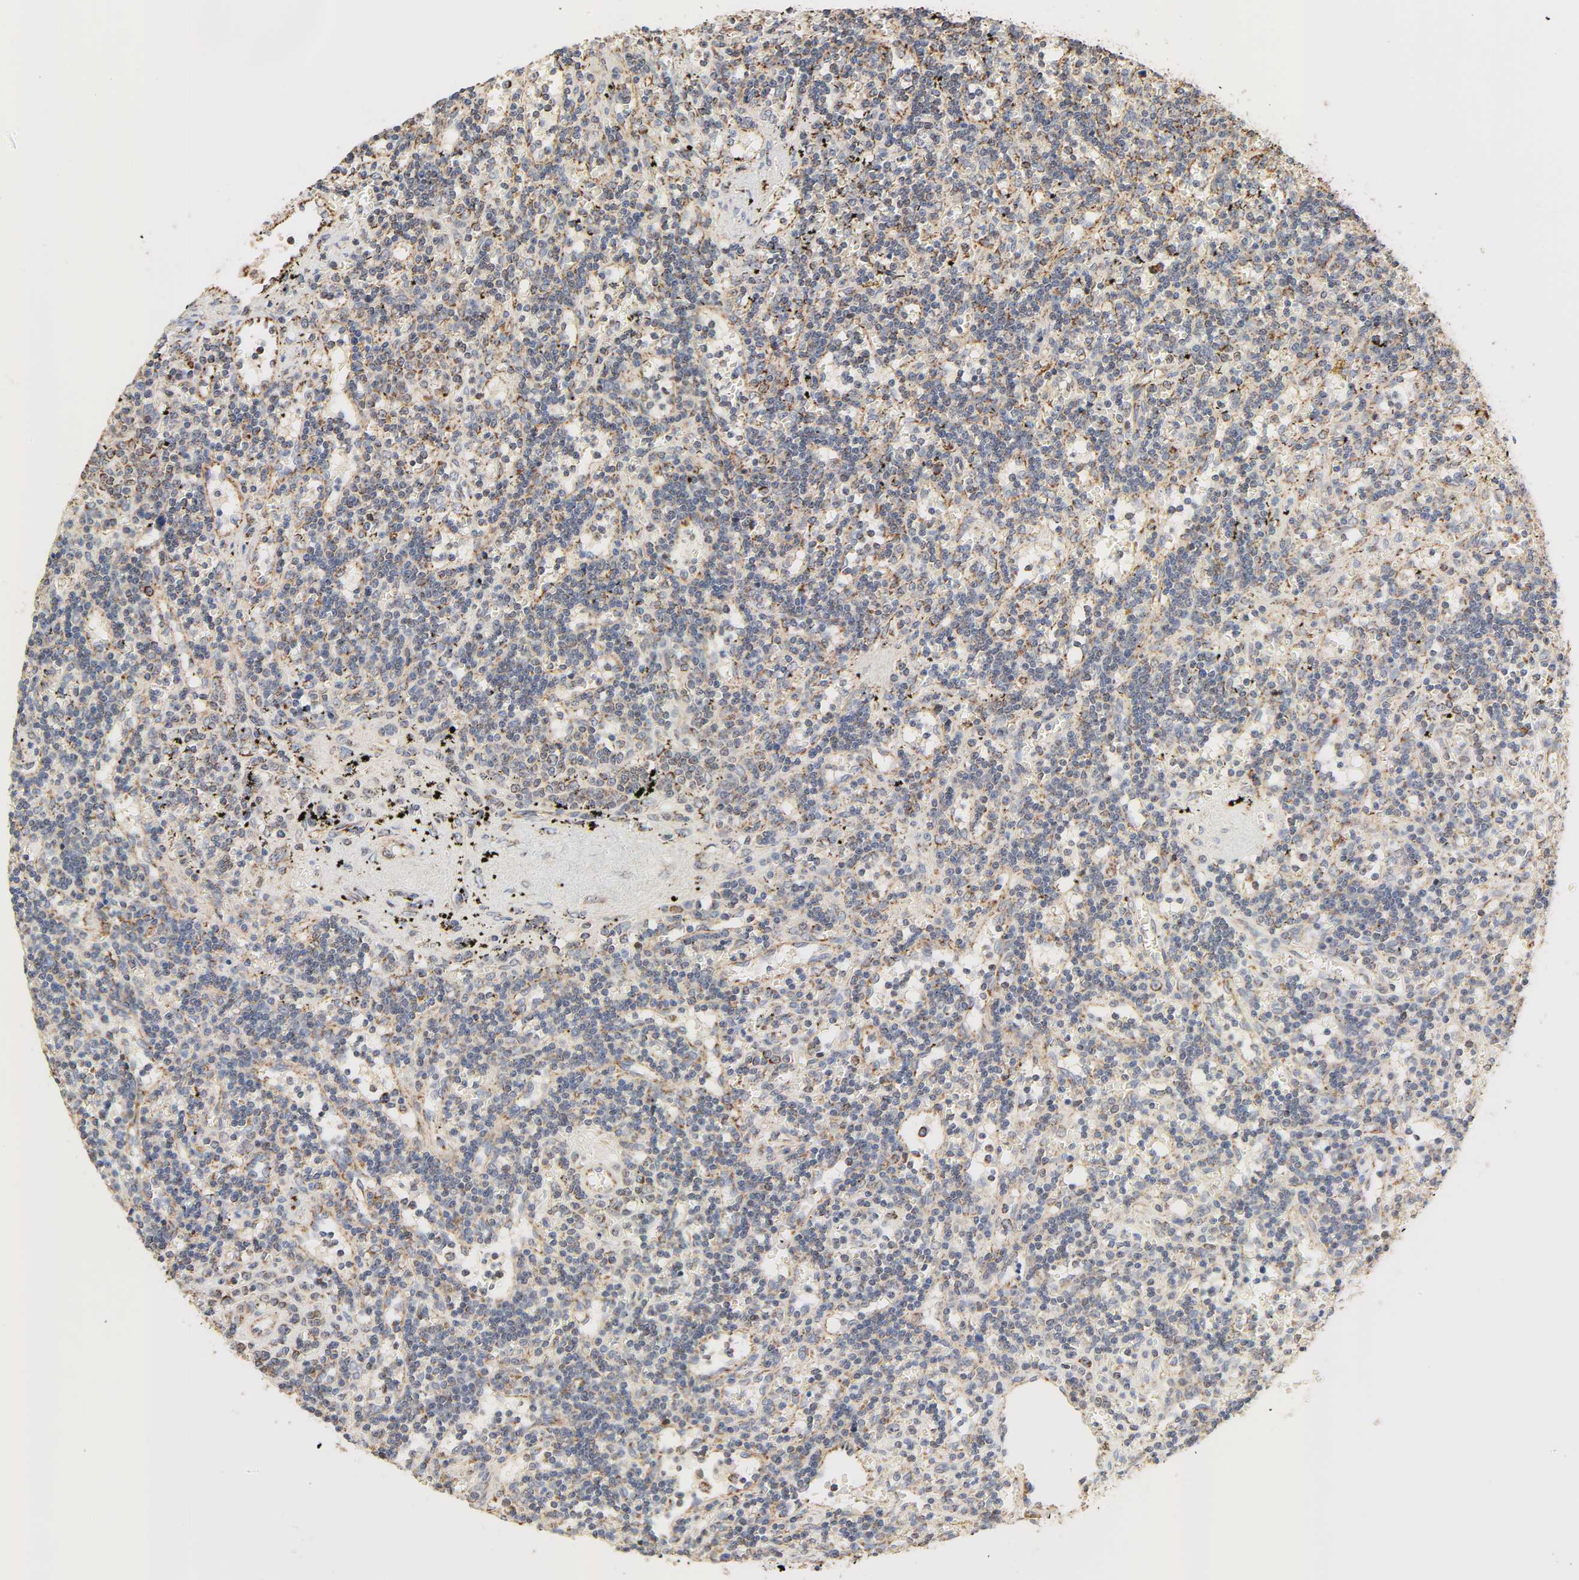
{"staining": {"intensity": "weak", "quantity": "25%-75%", "location": "cytoplasmic/membranous"}, "tissue": "lymphoma", "cell_type": "Tumor cells", "image_type": "cancer", "snomed": [{"axis": "morphology", "description": "Malignant lymphoma, non-Hodgkin's type, Low grade"}, {"axis": "topography", "description": "Spleen"}], "caption": "The image shows a brown stain indicating the presence of a protein in the cytoplasmic/membranous of tumor cells in lymphoma.", "gene": "ZMAT5", "patient": {"sex": "male", "age": 60}}